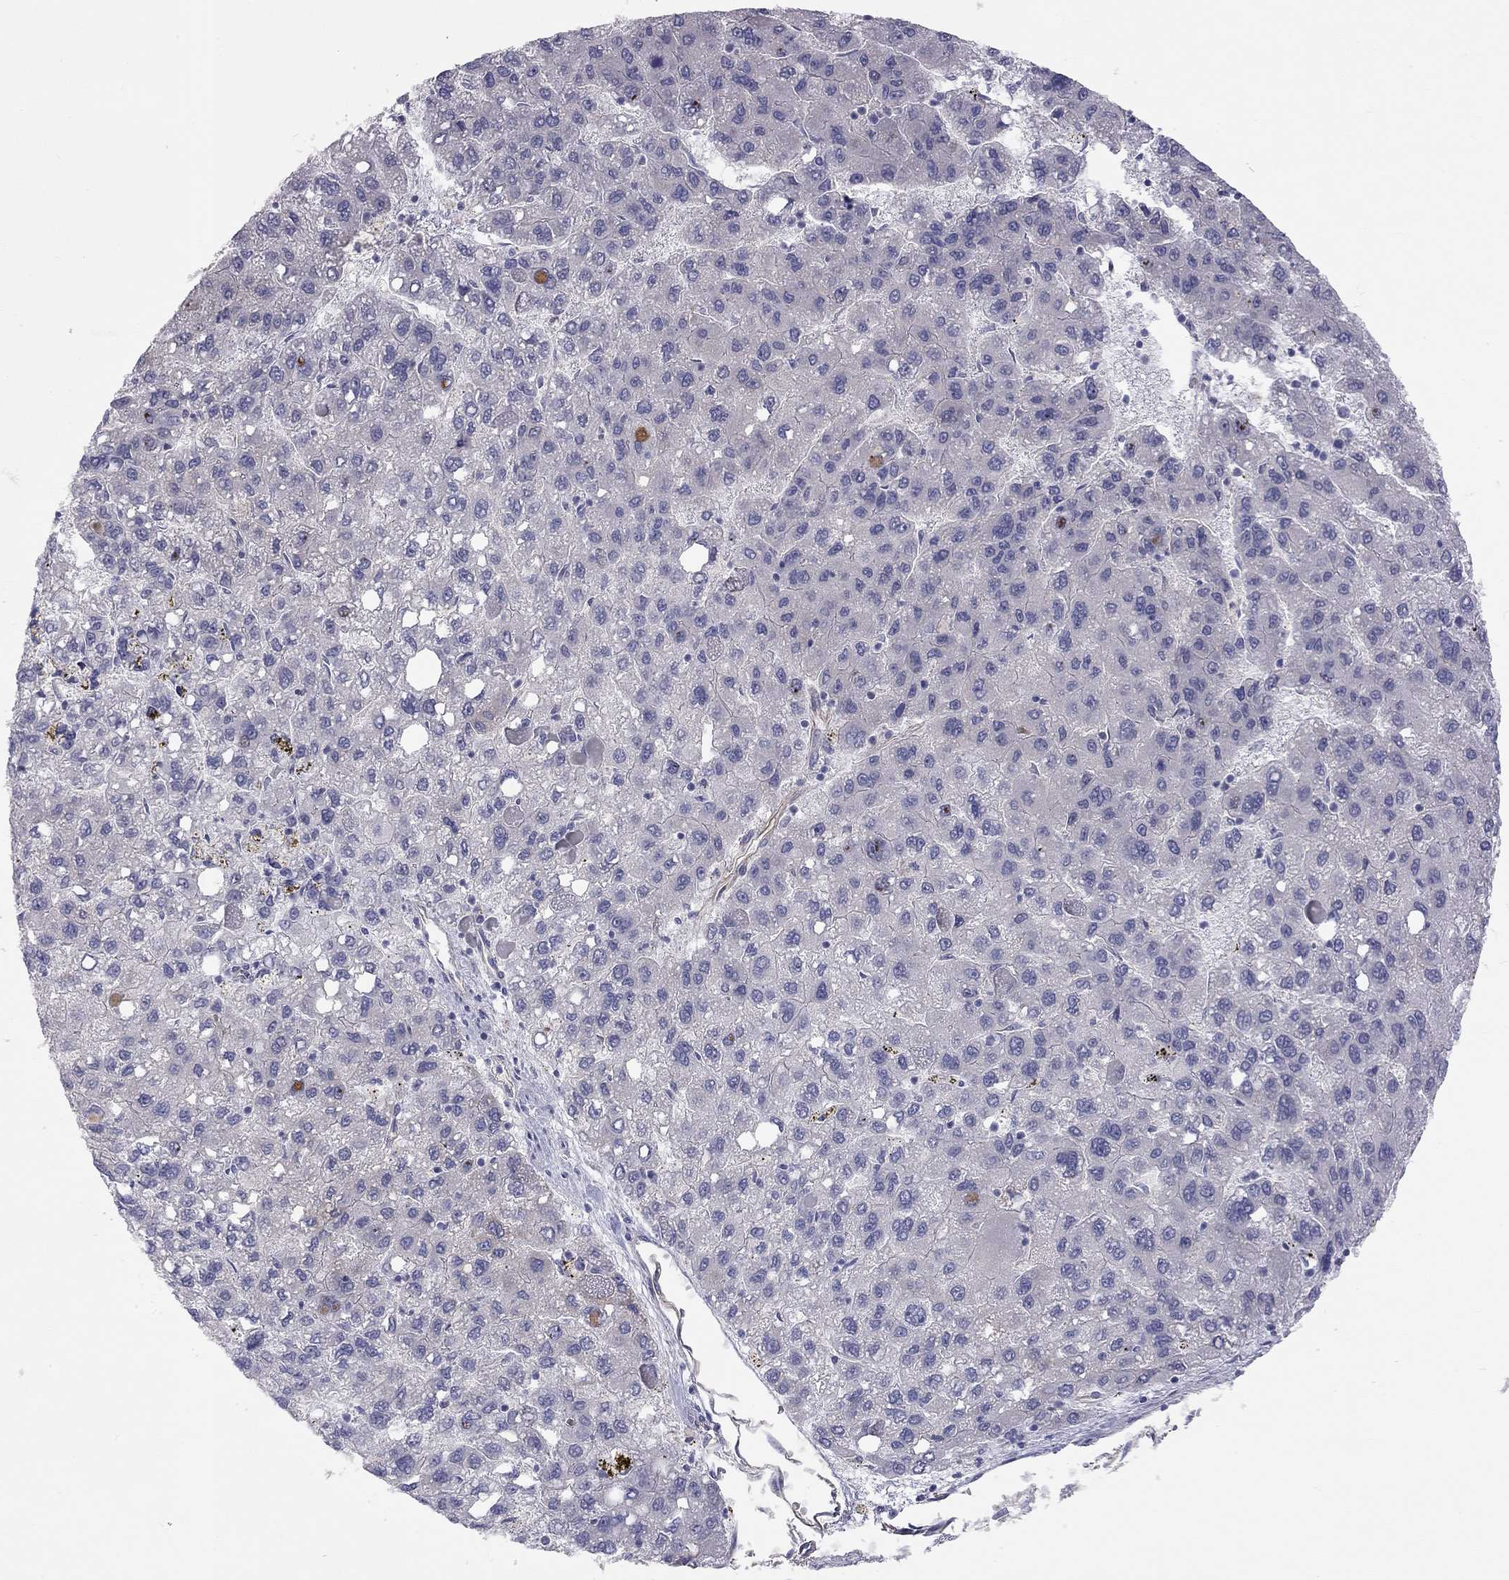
{"staining": {"intensity": "negative", "quantity": "none", "location": "none"}, "tissue": "liver cancer", "cell_type": "Tumor cells", "image_type": "cancer", "snomed": [{"axis": "morphology", "description": "Carcinoma, Hepatocellular, NOS"}, {"axis": "topography", "description": "Liver"}], "caption": "The immunohistochemistry micrograph has no significant staining in tumor cells of liver cancer (hepatocellular carcinoma) tissue.", "gene": "GPRC5B", "patient": {"sex": "female", "age": 82}}